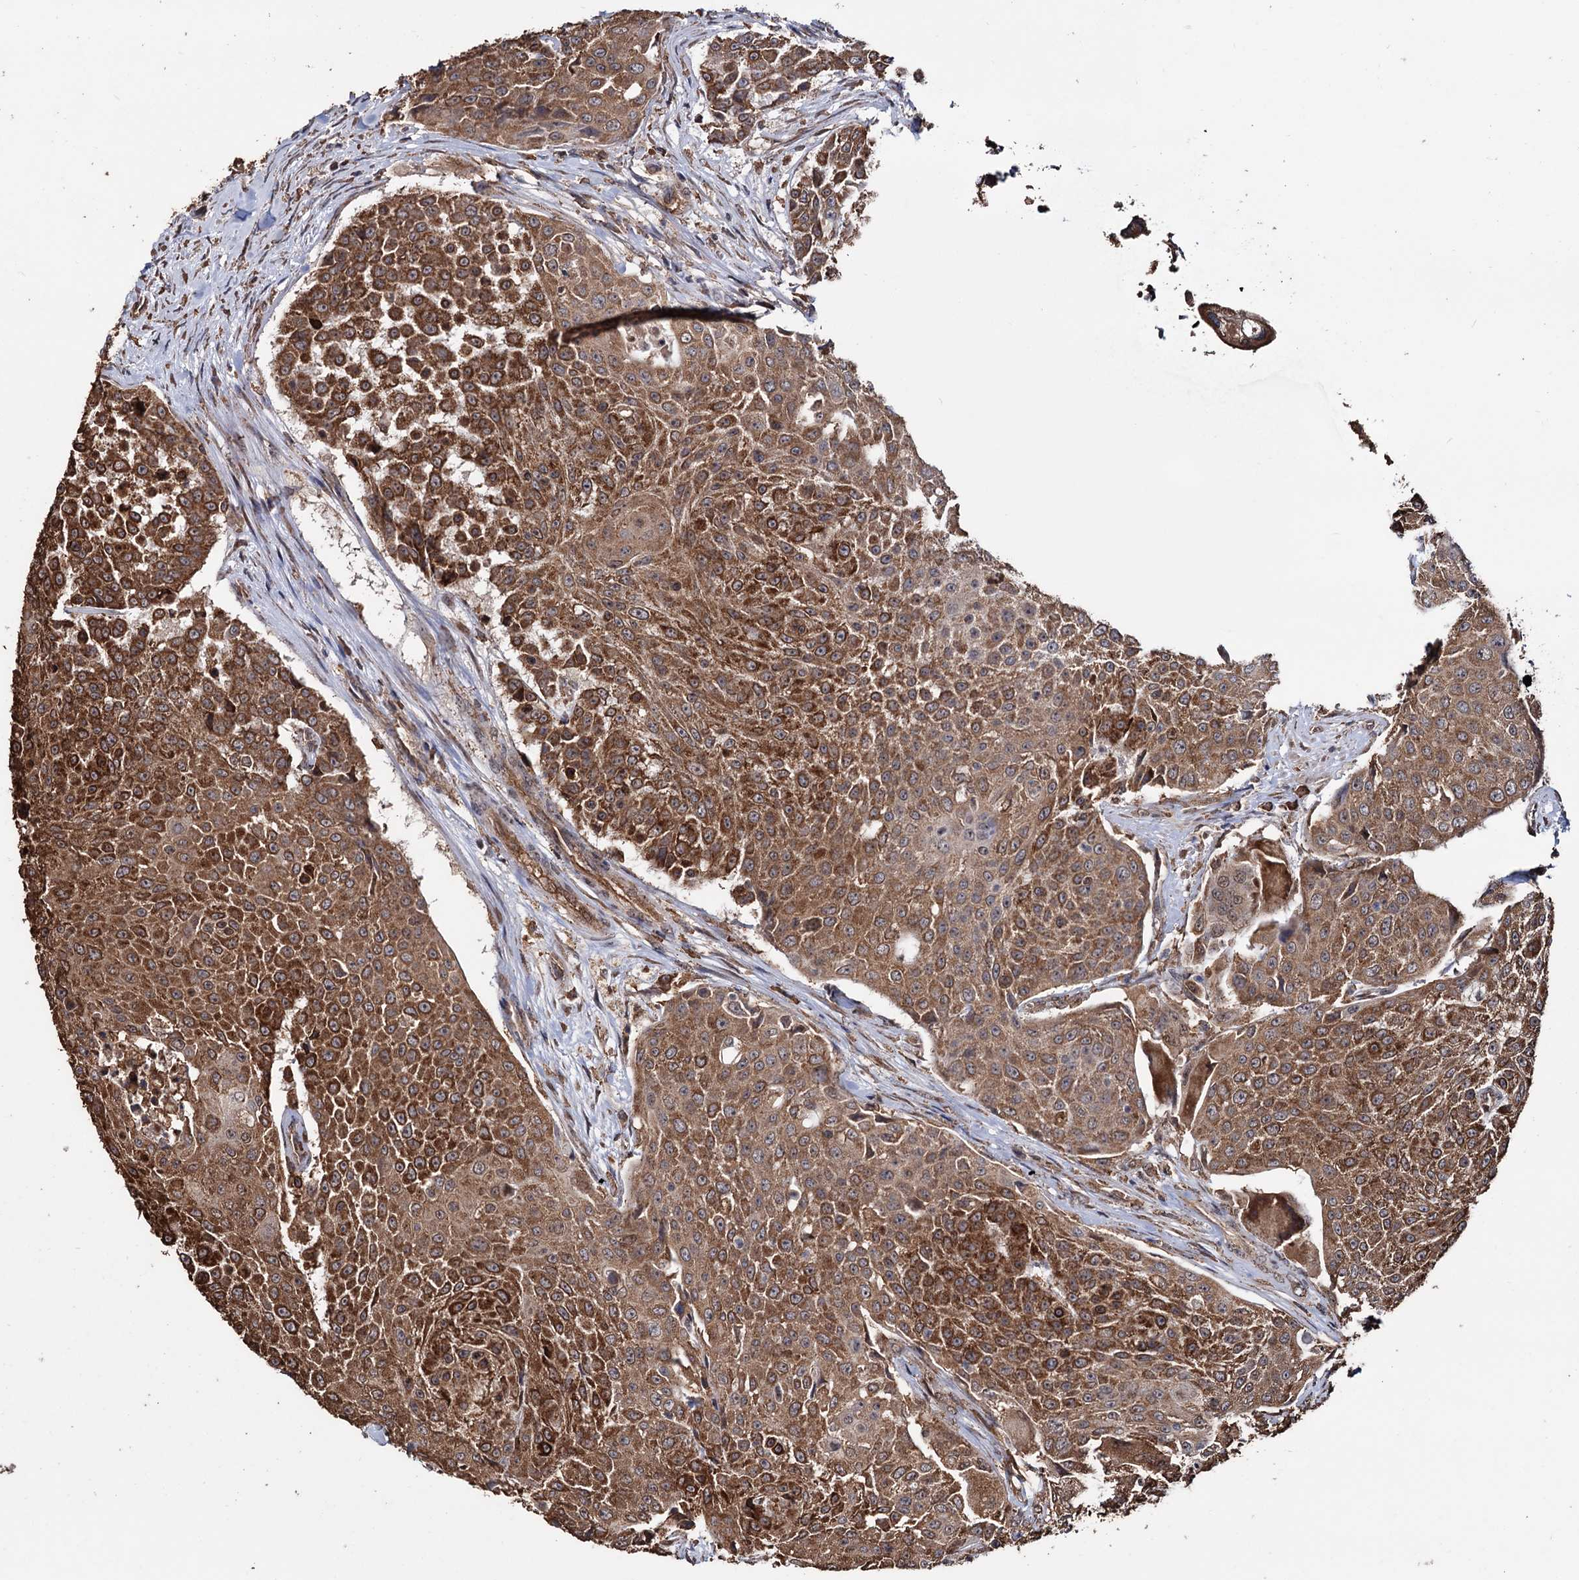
{"staining": {"intensity": "strong", "quantity": ">75%", "location": "cytoplasmic/membranous"}, "tissue": "urothelial cancer", "cell_type": "Tumor cells", "image_type": "cancer", "snomed": [{"axis": "morphology", "description": "Urothelial carcinoma, High grade"}, {"axis": "topography", "description": "Urinary bladder"}], "caption": "Immunohistochemical staining of human urothelial carcinoma (high-grade) demonstrates strong cytoplasmic/membranous protein positivity in approximately >75% of tumor cells.", "gene": "TBC1D12", "patient": {"sex": "female", "age": 63}}